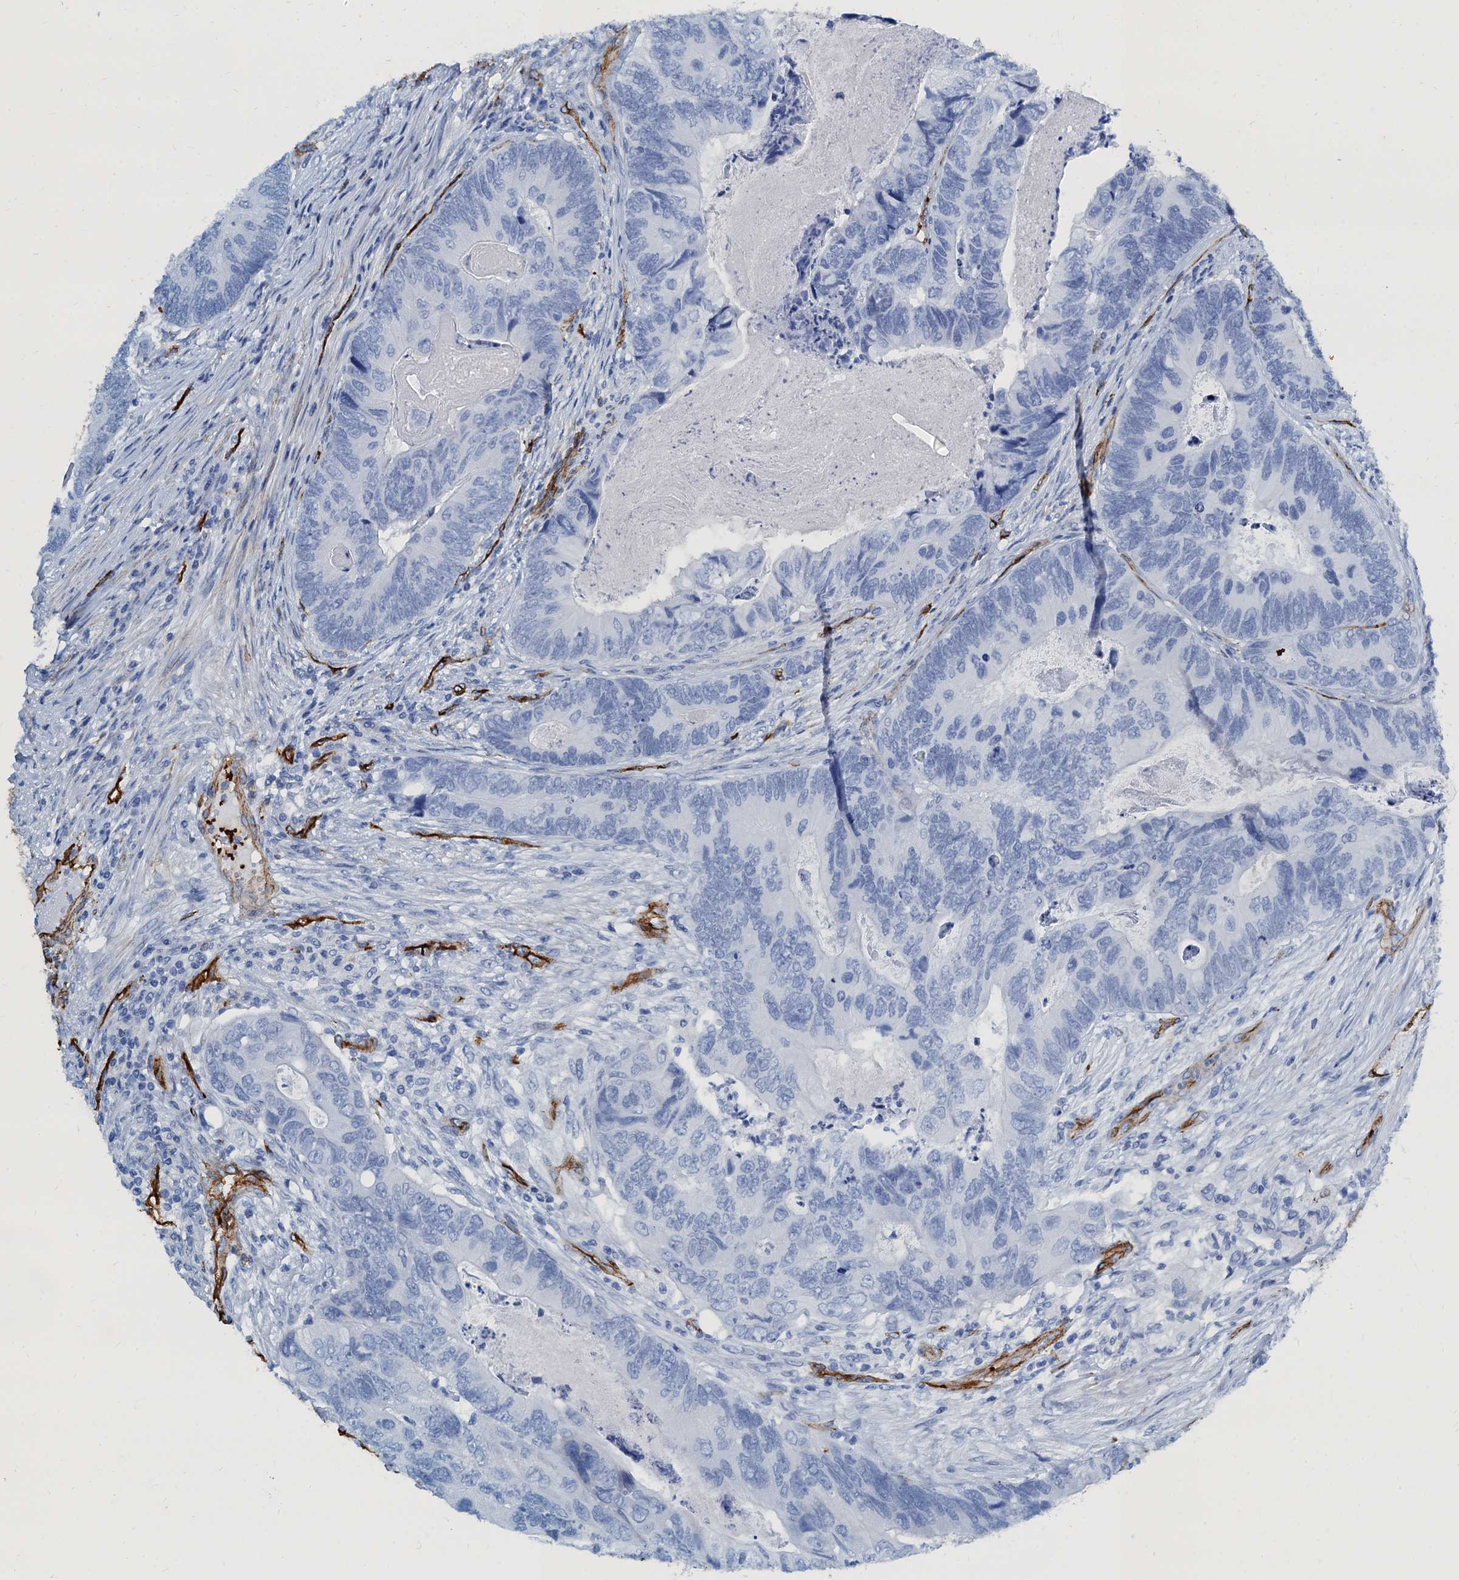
{"staining": {"intensity": "negative", "quantity": "none", "location": "none"}, "tissue": "colorectal cancer", "cell_type": "Tumor cells", "image_type": "cancer", "snomed": [{"axis": "morphology", "description": "Adenocarcinoma, NOS"}, {"axis": "topography", "description": "Colon"}], "caption": "Tumor cells are negative for protein expression in human colorectal cancer.", "gene": "CAVIN2", "patient": {"sex": "female", "age": 67}}